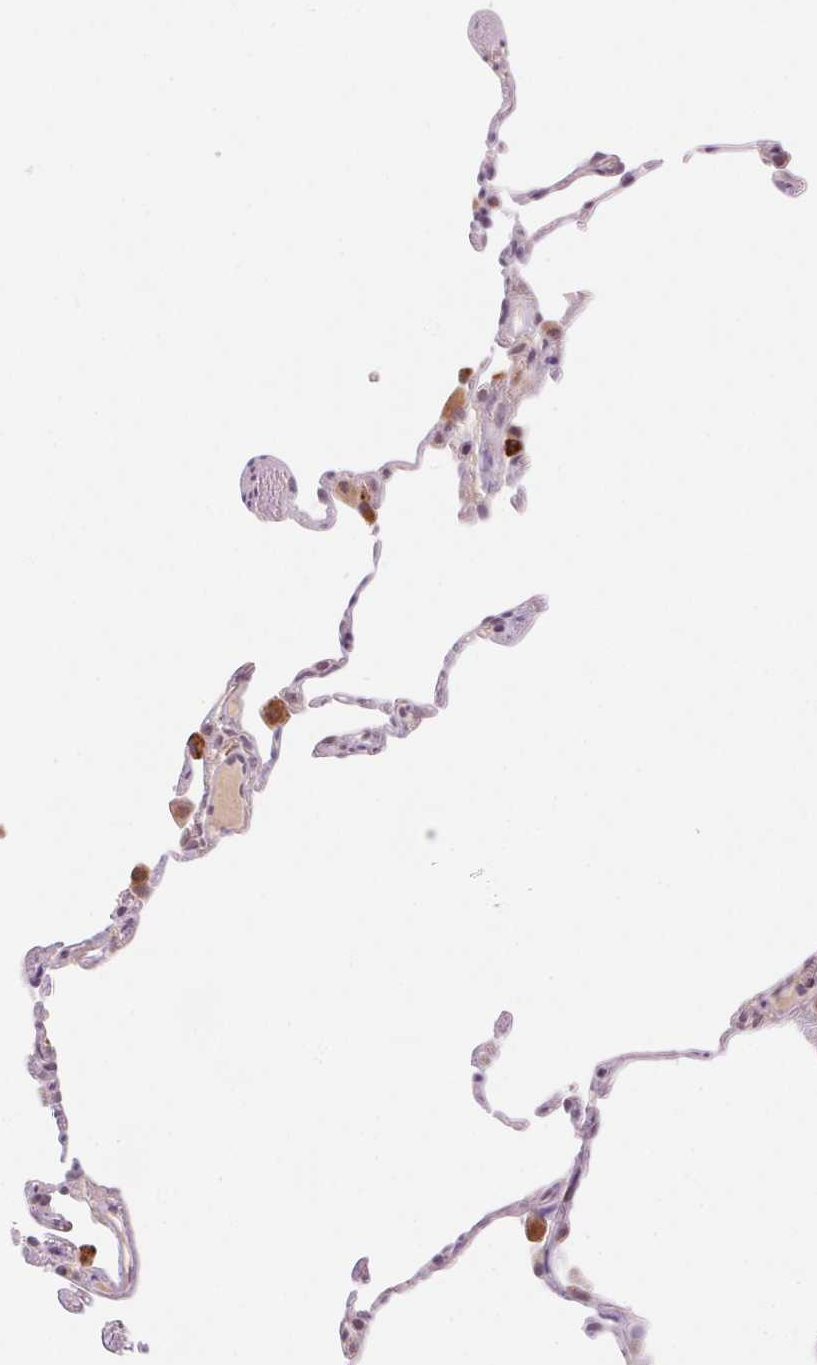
{"staining": {"intensity": "negative", "quantity": "none", "location": "none"}, "tissue": "lung", "cell_type": "Alveolar cells", "image_type": "normal", "snomed": [{"axis": "morphology", "description": "Normal tissue, NOS"}, {"axis": "topography", "description": "Lung"}], "caption": "Alveolar cells are negative for brown protein staining in unremarkable lung. Brightfield microscopy of immunohistochemistry (IHC) stained with DAB (brown) and hematoxylin (blue), captured at high magnification.", "gene": "FNDC4", "patient": {"sex": "female", "age": 57}}